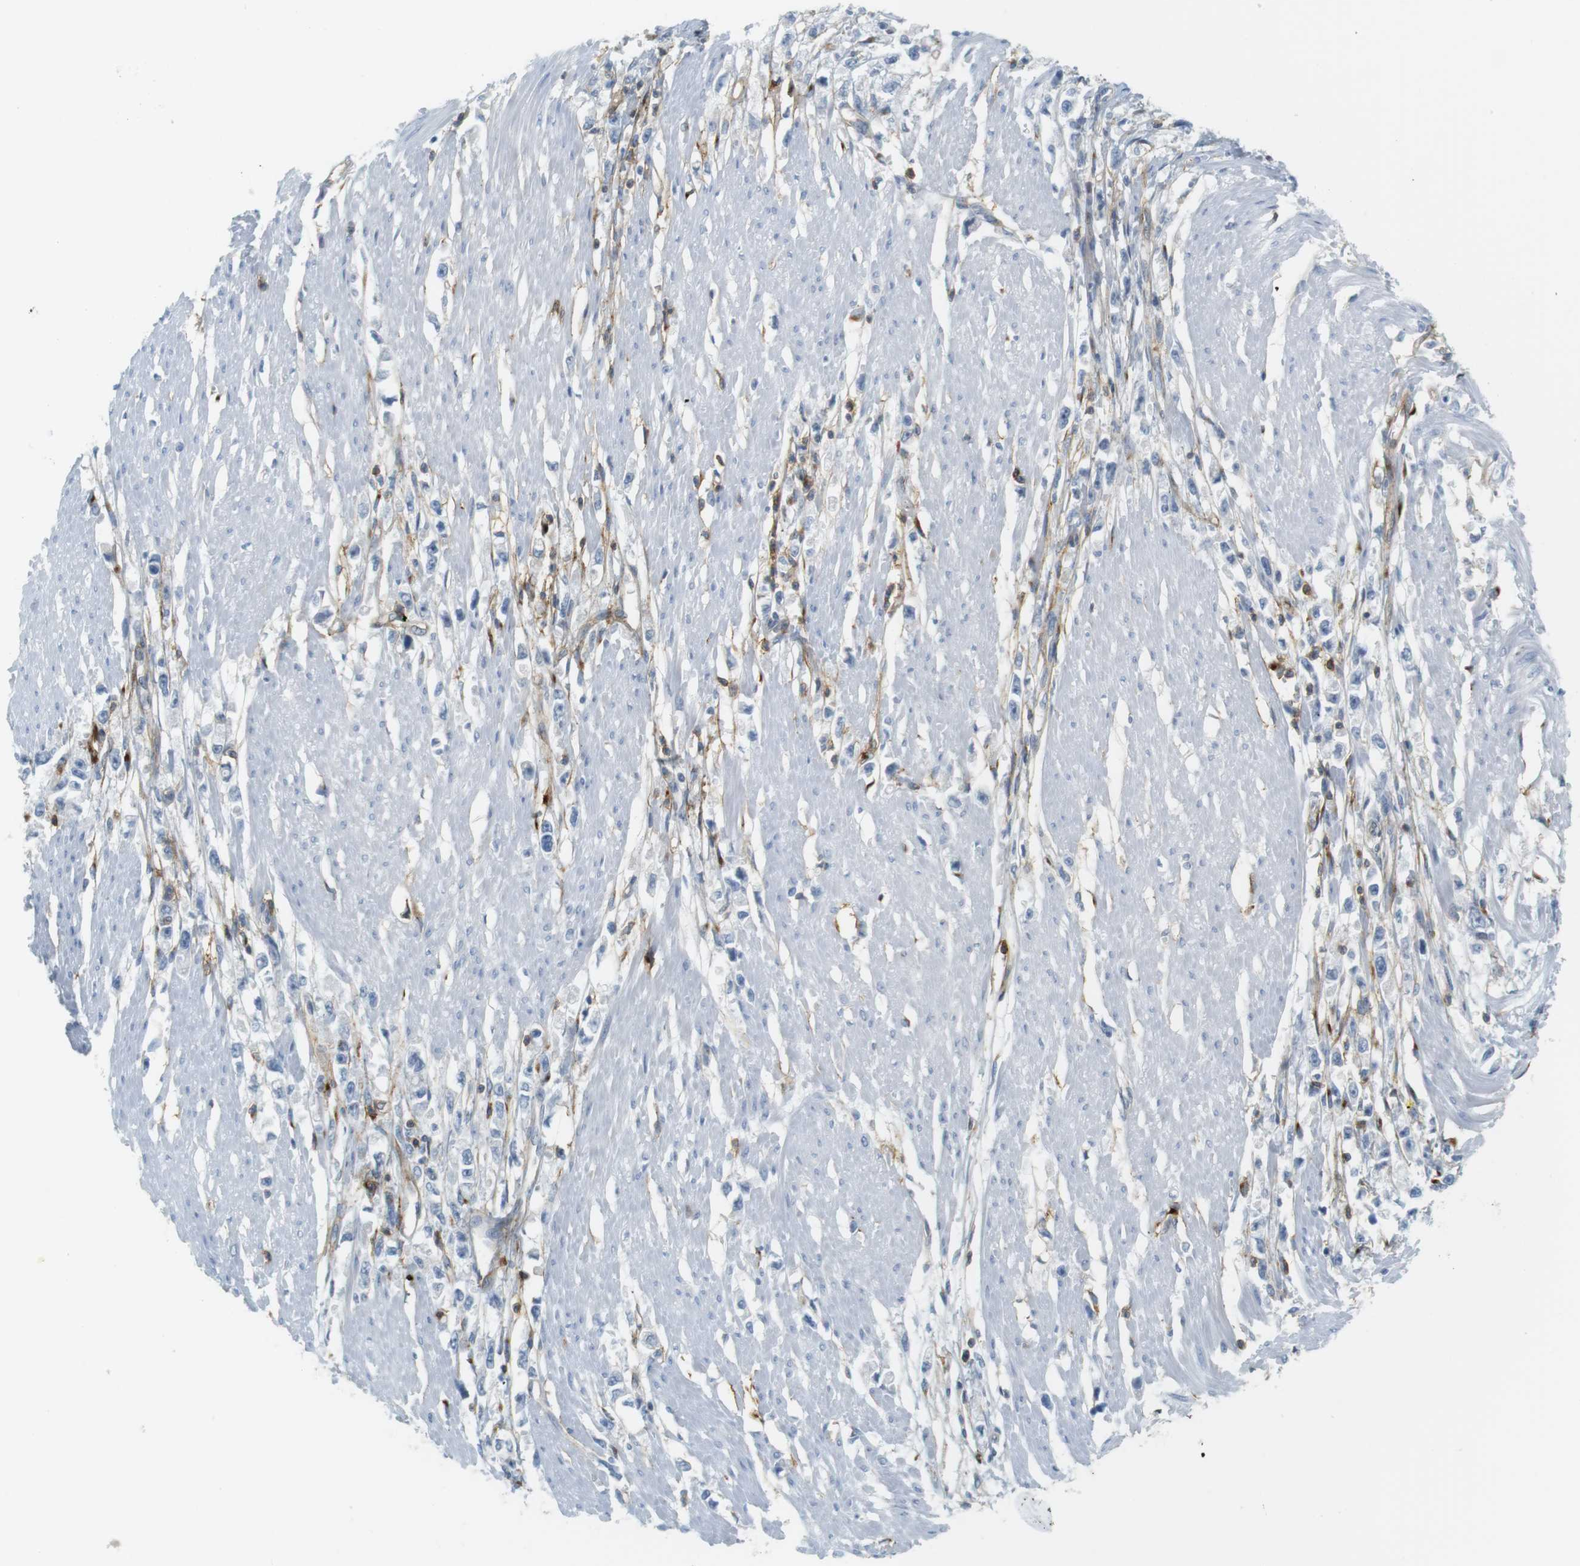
{"staining": {"intensity": "negative", "quantity": "none", "location": "none"}, "tissue": "stomach cancer", "cell_type": "Tumor cells", "image_type": "cancer", "snomed": [{"axis": "morphology", "description": "Adenocarcinoma, NOS"}, {"axis": "topography", "description": "Stomach"}], "caption": "There is no significant staining in tumor cells of stomach cancer.", "gene": "F2R", "patient": {"sex": "female", "age": 59}}